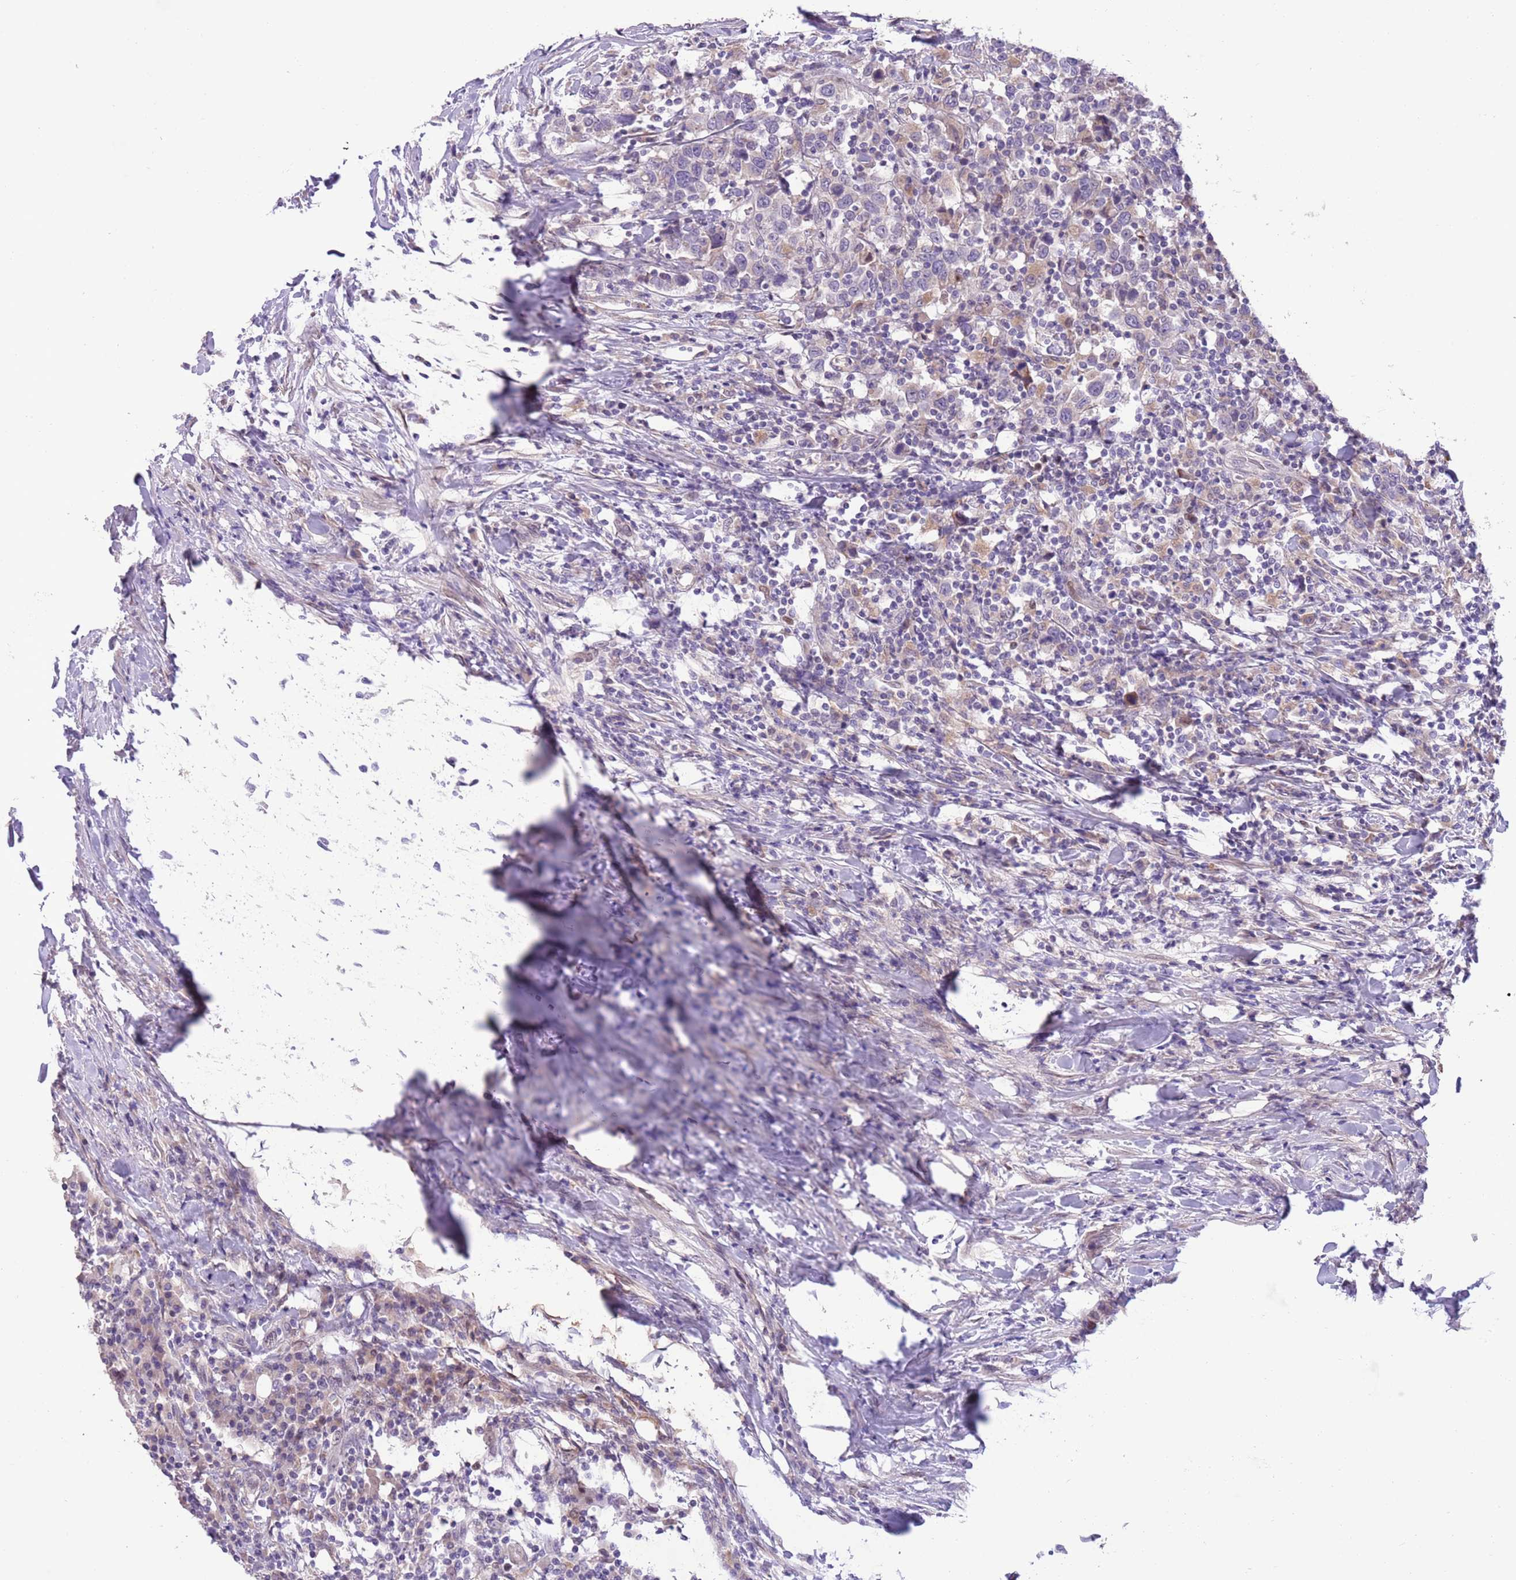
{"staining": {"intensity": "weak", "quantity": "<25%", "location": "cytoplasmic/membranous"}, "tissue": "urothelial cancer", "cell_type": "Tumor cells", "image_type": "cancer", "snomed": [{"axis": "morphology", "description": "Urothelial carcinoma, High grade"}, {"axis": "topography", "description": "Urinary bladder"}], "caption": "Tumor cells are negative for protein expression in human urothelial cancer. (Brightfield microscopy of DAB immunohistochemistry at high magnification).", "gene": "CCND2", "patient": {"sex": "male", "age": 61}}